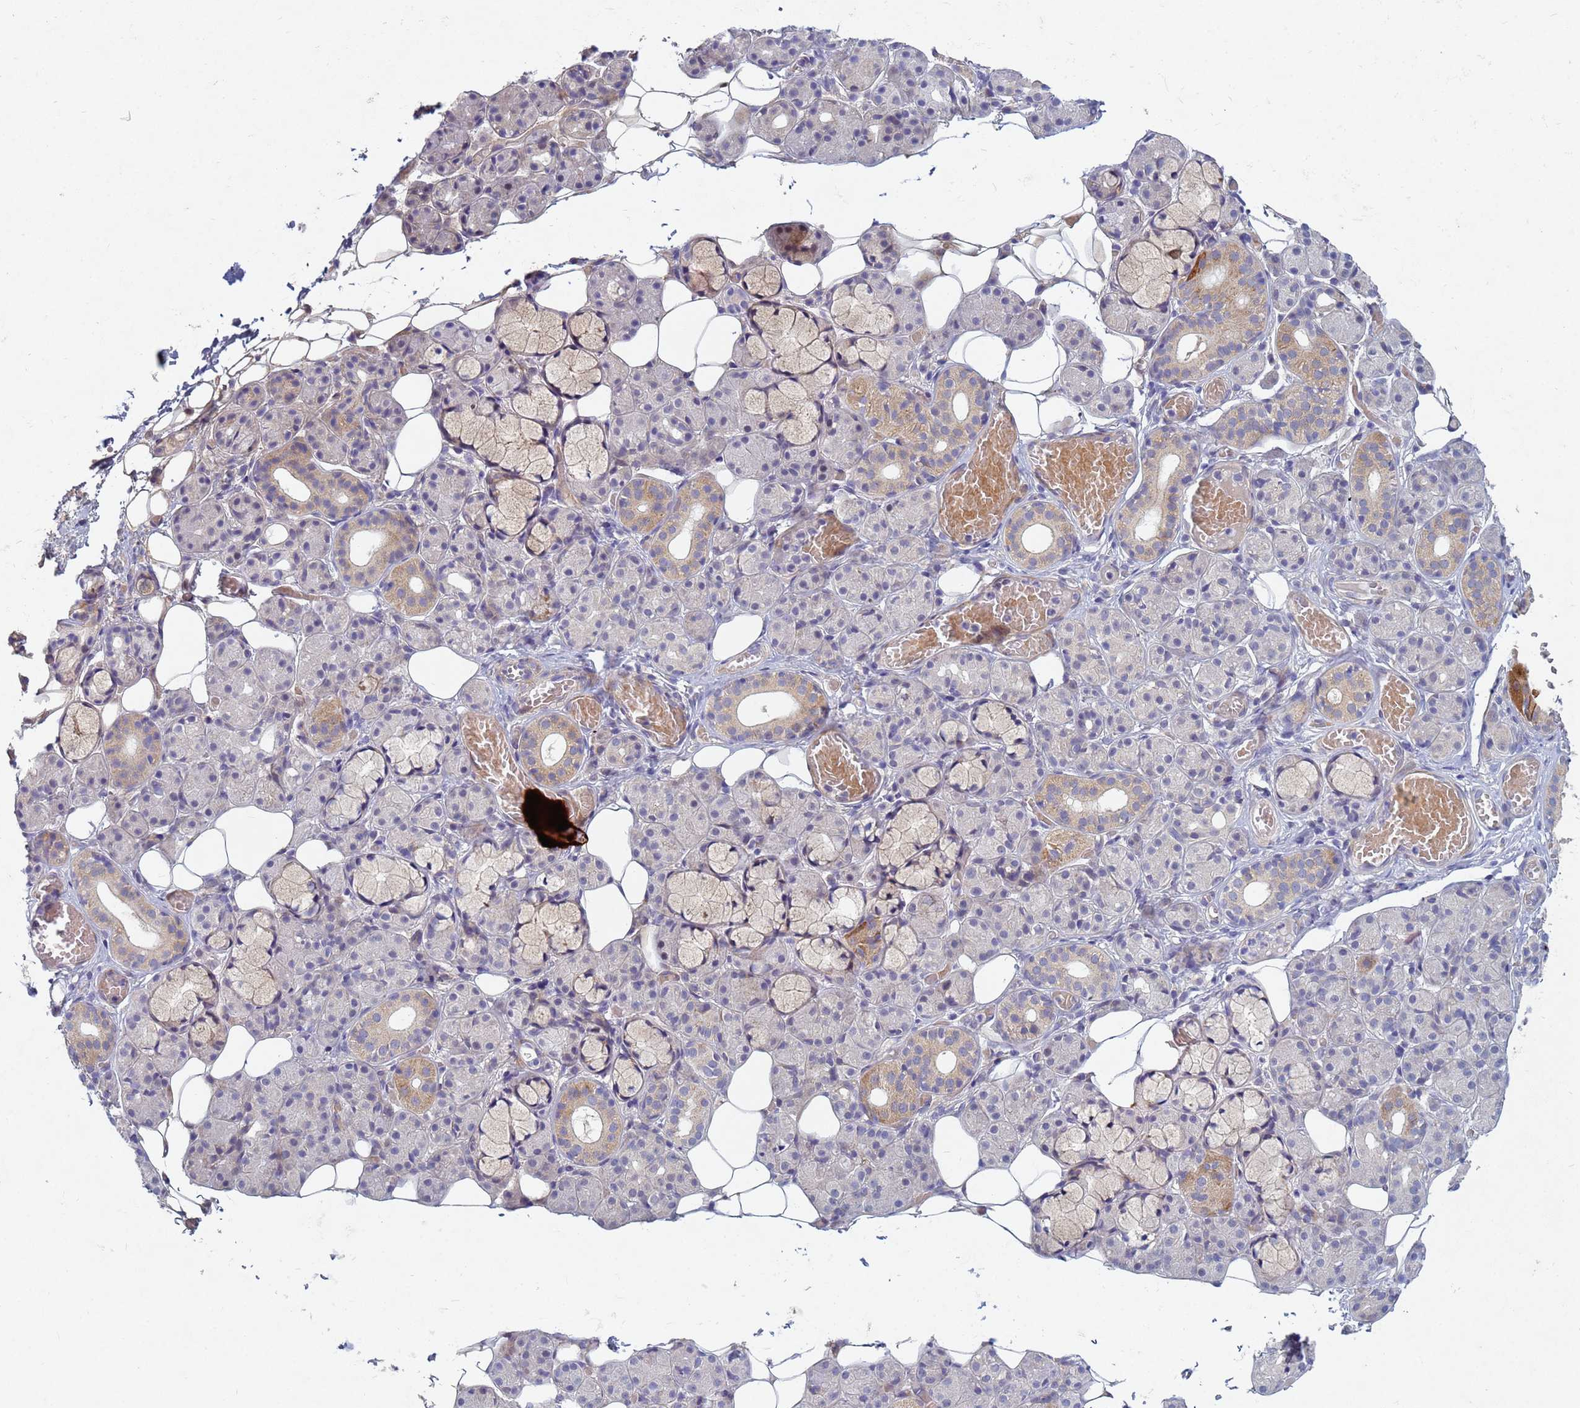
{"staining": {"intensity": "moderate", "quantity": "<25%", "location": "cytoplasmic/membranous"}, "tissue": "salivary gland", "cell_type": "Glandular cells", "image_type": "normal", "snomed": [{"axis": "morphology", "description": "Normal tissue, NOS"}, {"axis": "topography", "description": "Salivary gland"}], "caption": "A high-resolution image shows IHC staining of benign salivary gland, which shows moderate cytoplasmic/membranous expression in about <25% of glandular cells.", "gene": "TNPO2", "patient": {"sex": "male", "age": 63}}